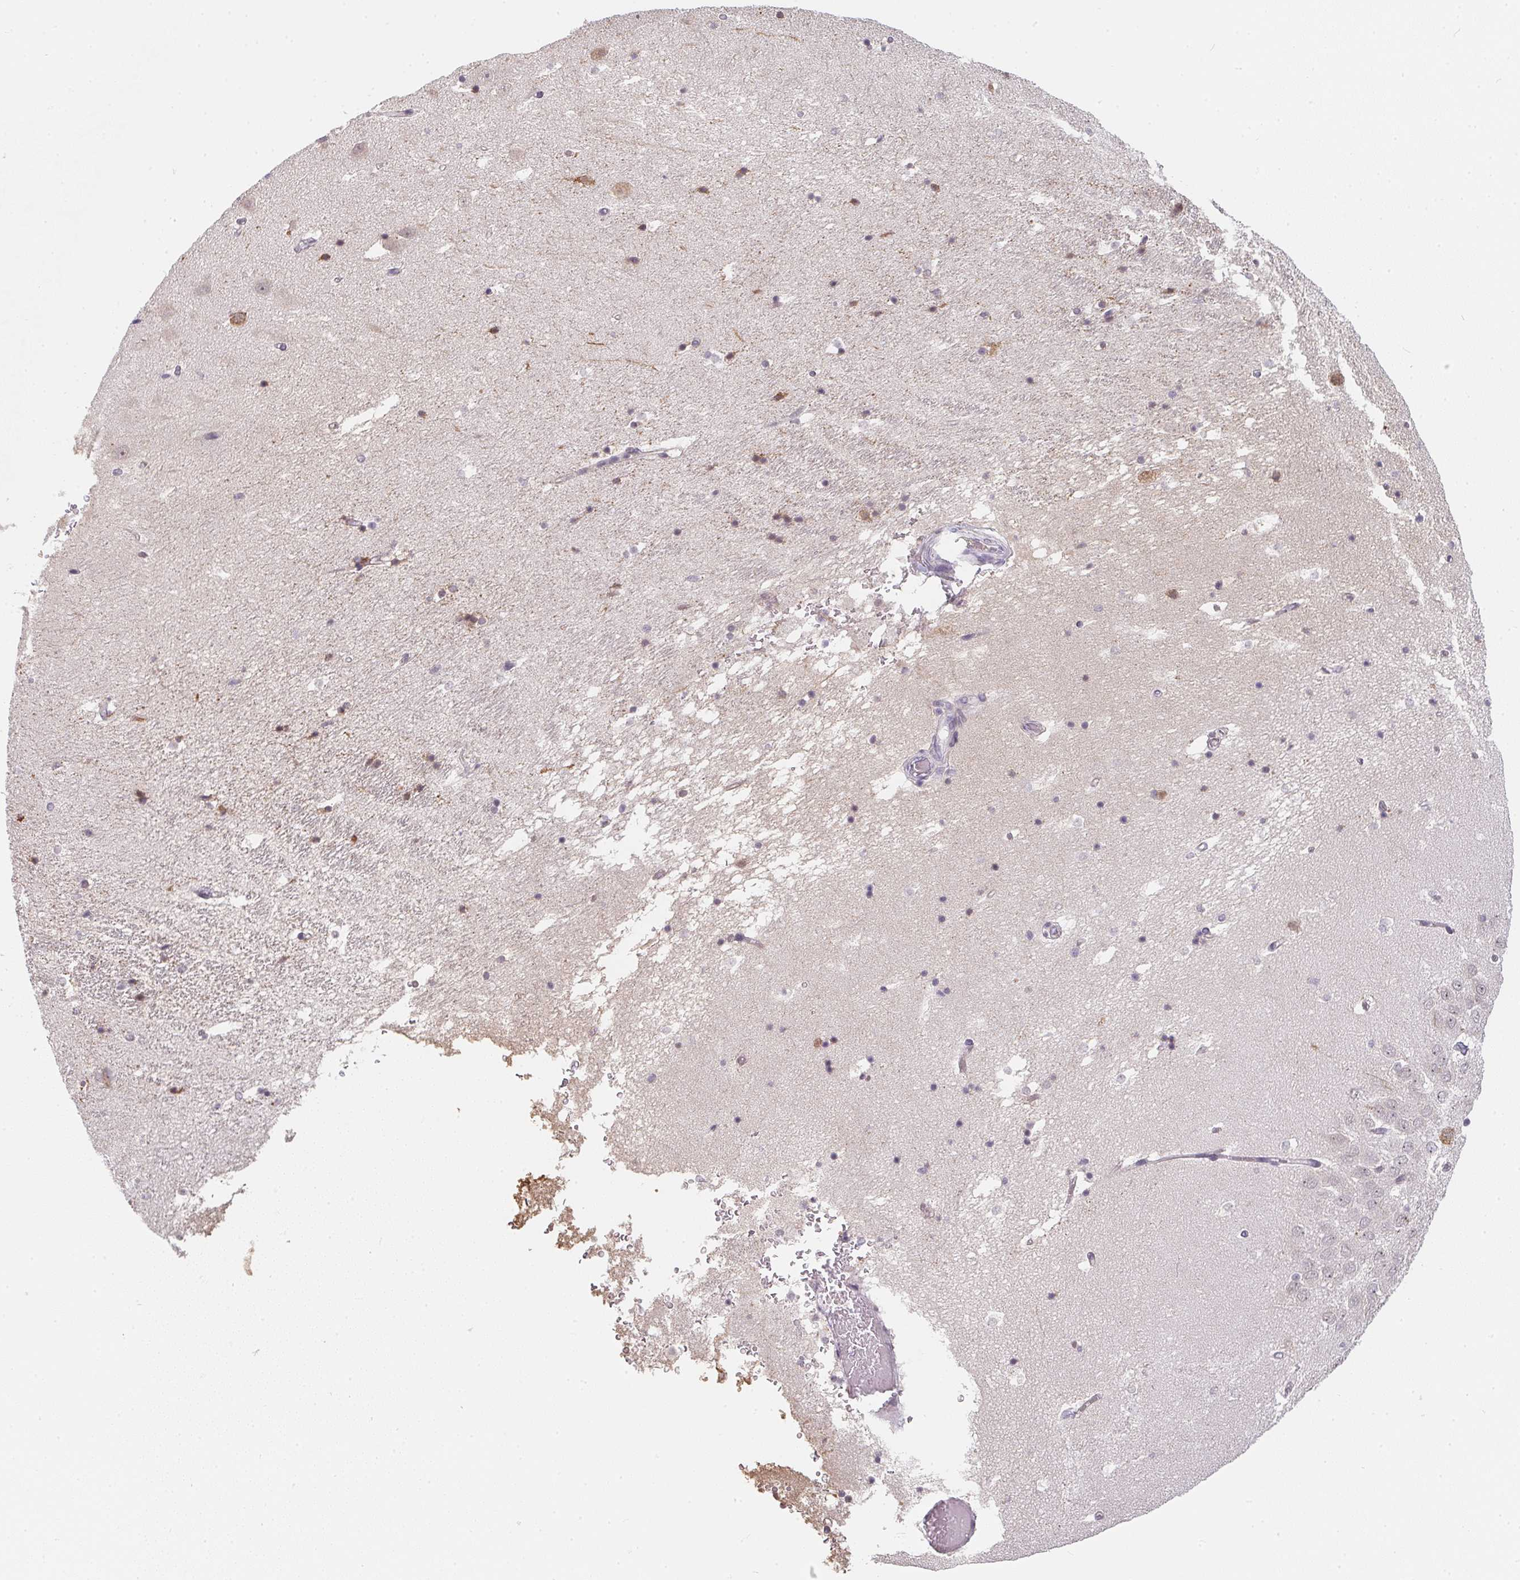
{"staining": {"intensity": "weak", "quantity": "<25%", "location": "cytoplasmic/membranous"}, "tissue": "hippocampus", "cell_type": "Glial cells", "image_type": "normal", "snomed": [{"axis": "morphology", "description": "Normal tissue, NOS"}, {"axis": "topography", "description": "Hippocampus"}], "caption": "This is a histopathology image of immunohistochemistry (IHC) staining of unremarkable hippocampus, which shows no staining in glial cells. (DAB (3,3'-diaminobenzidine) immunohistochemistry, high magnification).", "gene": "MAP1A", "patient": {"sex": "male", "age": 58}}